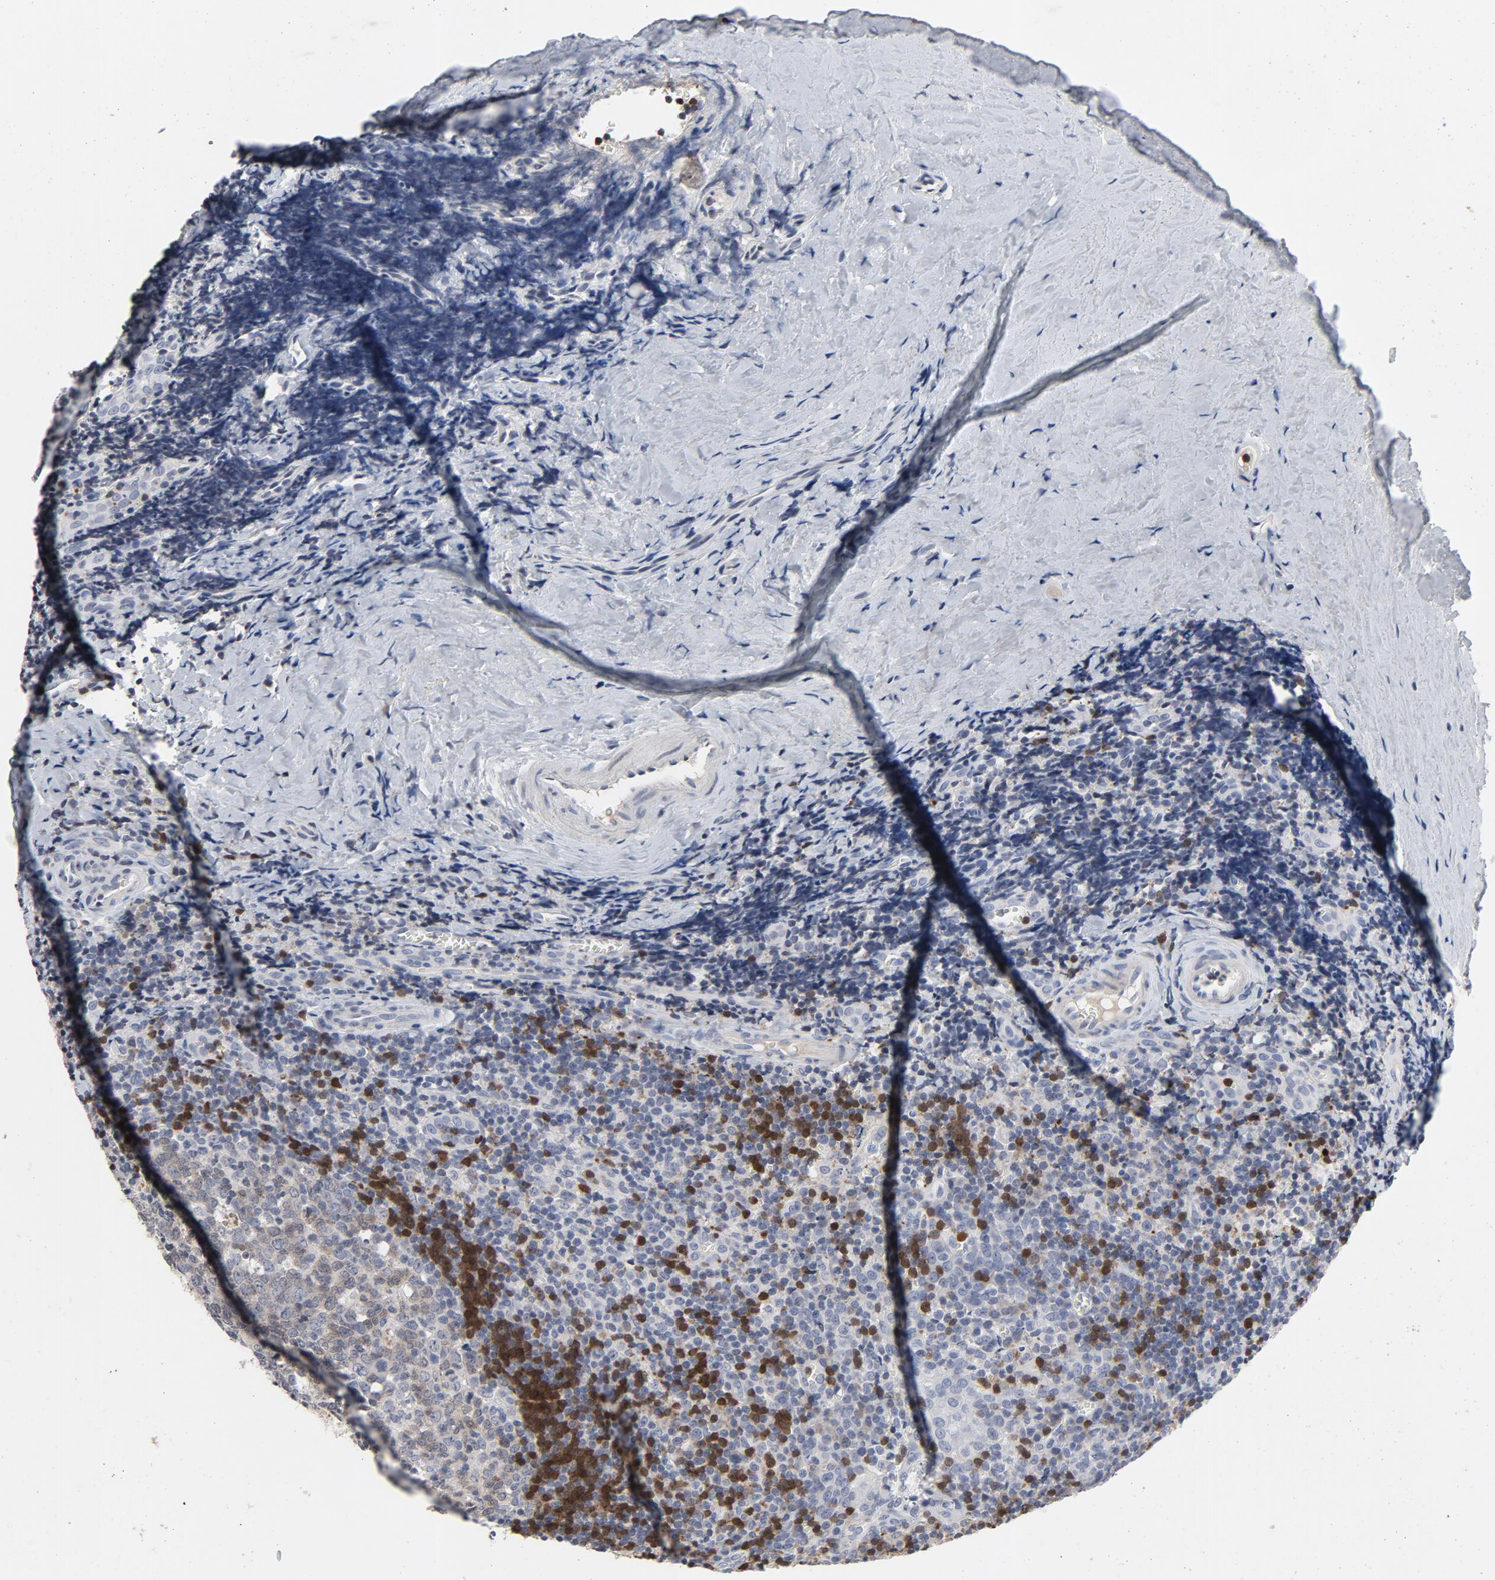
{"staining": {"intensity": "weak", "quantity": "25%-75%", "location": "cytoplasmic/membranous"}, "tissue": "tonsil", "cell_type": "Germinal center cells", "image_type": "normal", "snomed": [{"axis": "morphology", "description": "Normal tissue, NOS"}, {"axis": "topography", "description": "Tonsil"}], "caption": "Immunohistochemical staining of unremarkable tonsil displays low levels of weak cytoplasmic/membranous staining in about 25%-75% of germinal center cells. The protein is stained brown, and the nuclei are stained in blue (DAB IHC with brightfield microscopy, high magnification).", "gene": "TCL1A", "patient": {"sex": "male", "age": 20}}